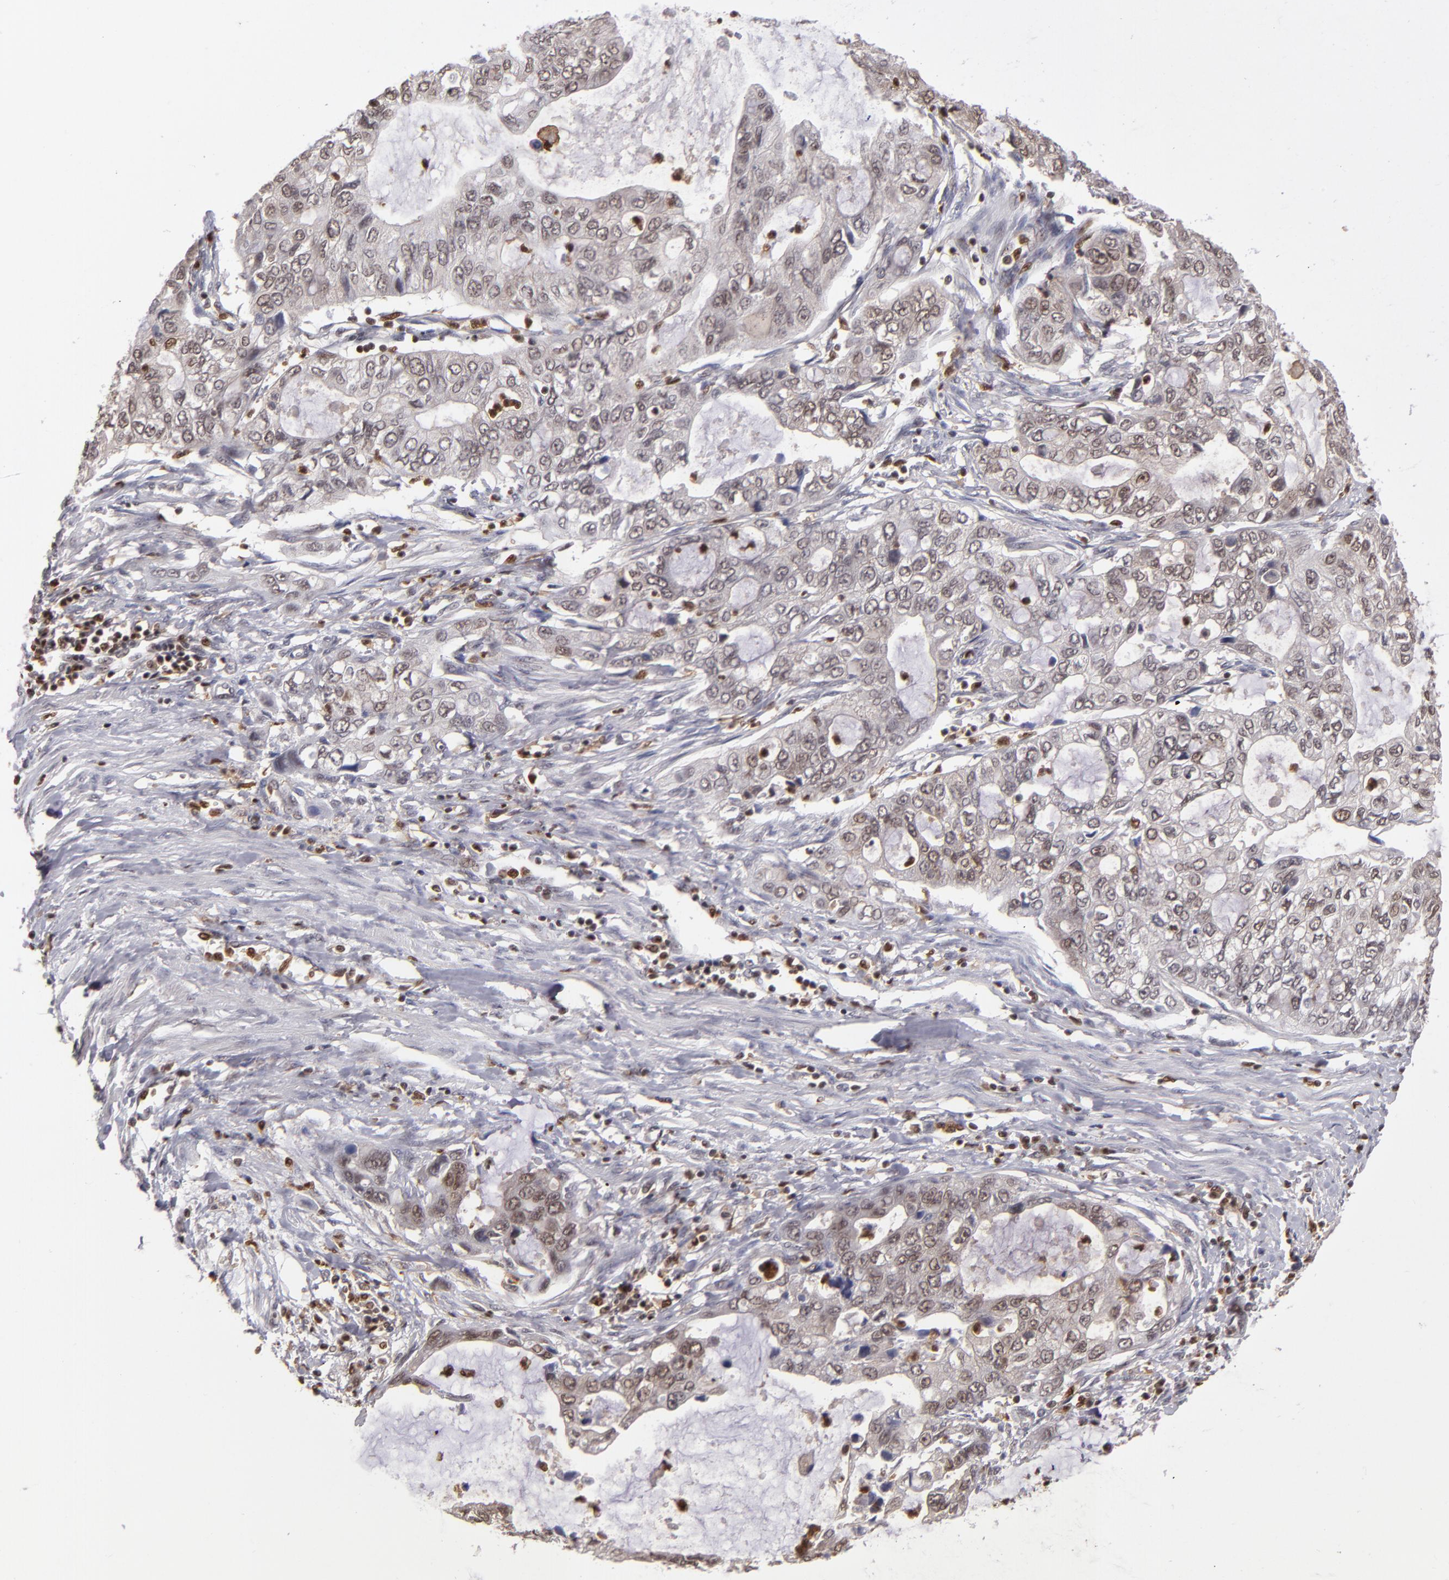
{"staining": {"intensity": "weak", "quantity": ">75%", "location": "cytoplasmic/membranous,nuclear"}, "tissue": "stomach cancer", "cell_type": "Tumor cells", "image_type": "cancer", "snomed": [{"axis": "morphology", "description": "Adenocarcinoma, NOS"}, {"axis": "topography", "description": "Stomach, upper"}], "caption": "Stomach adenocarcinoma stained with a brown dye demonstrates weak cytoplasmic/membranous and nuclear positive staining in approximately >75% of tumor cells.", "gene": "GRB2", "patient": {"sex": "female", "age": 52}}